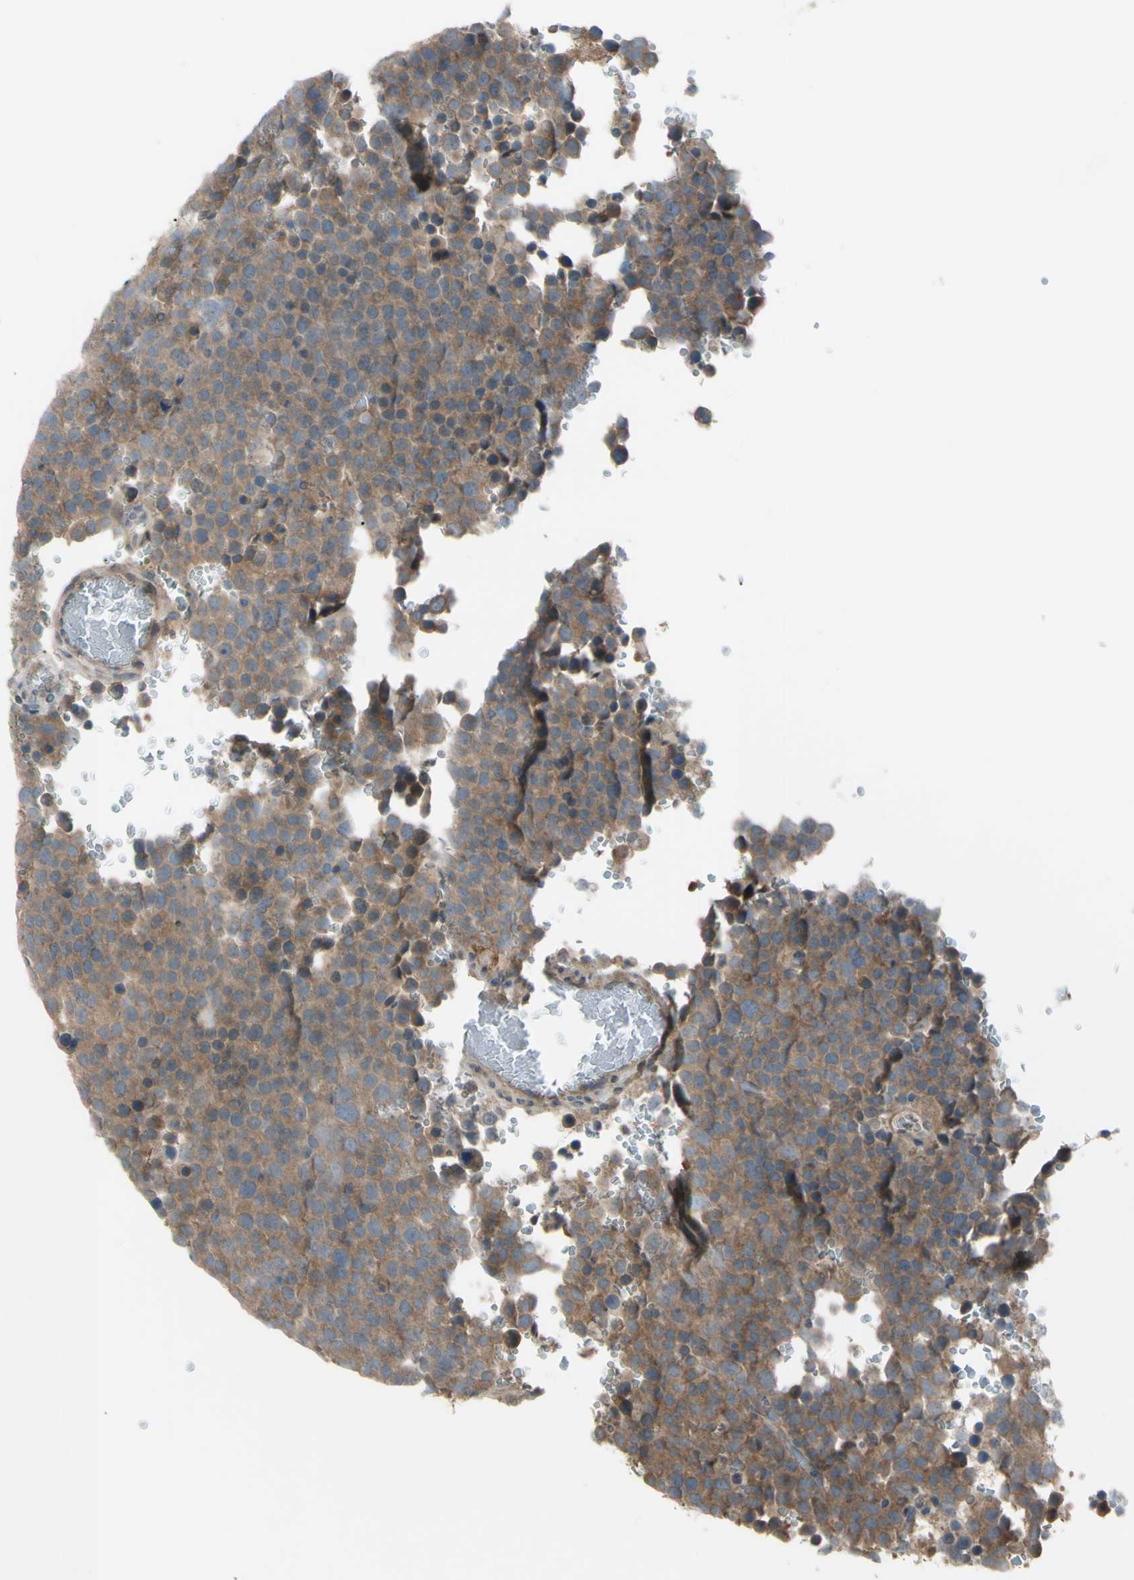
{"staining": {"intensity": "moderate", "quantity": ">75%", "location": "cytoplasmic/membranous"}, "tissue": "testis cancer", "cell_type": "Tumor cells", "image_type": "cancer", "snomed": [{"axis": "morphology", "description": "Seminoma, NOS"}, {"axis": "topography", "description": "Testis"}], "caption": "Protein staining of seminoma (testis) tissue reveals moderate cytoplasmic/membranous staining in about >75% of tumor cells. Using DAB (brown) and hematoxylin (blue) stains, captured at high magnification using brightfield microscopy.", "gene": "AFP", "patient": {"sex": "male", "age": 71}}